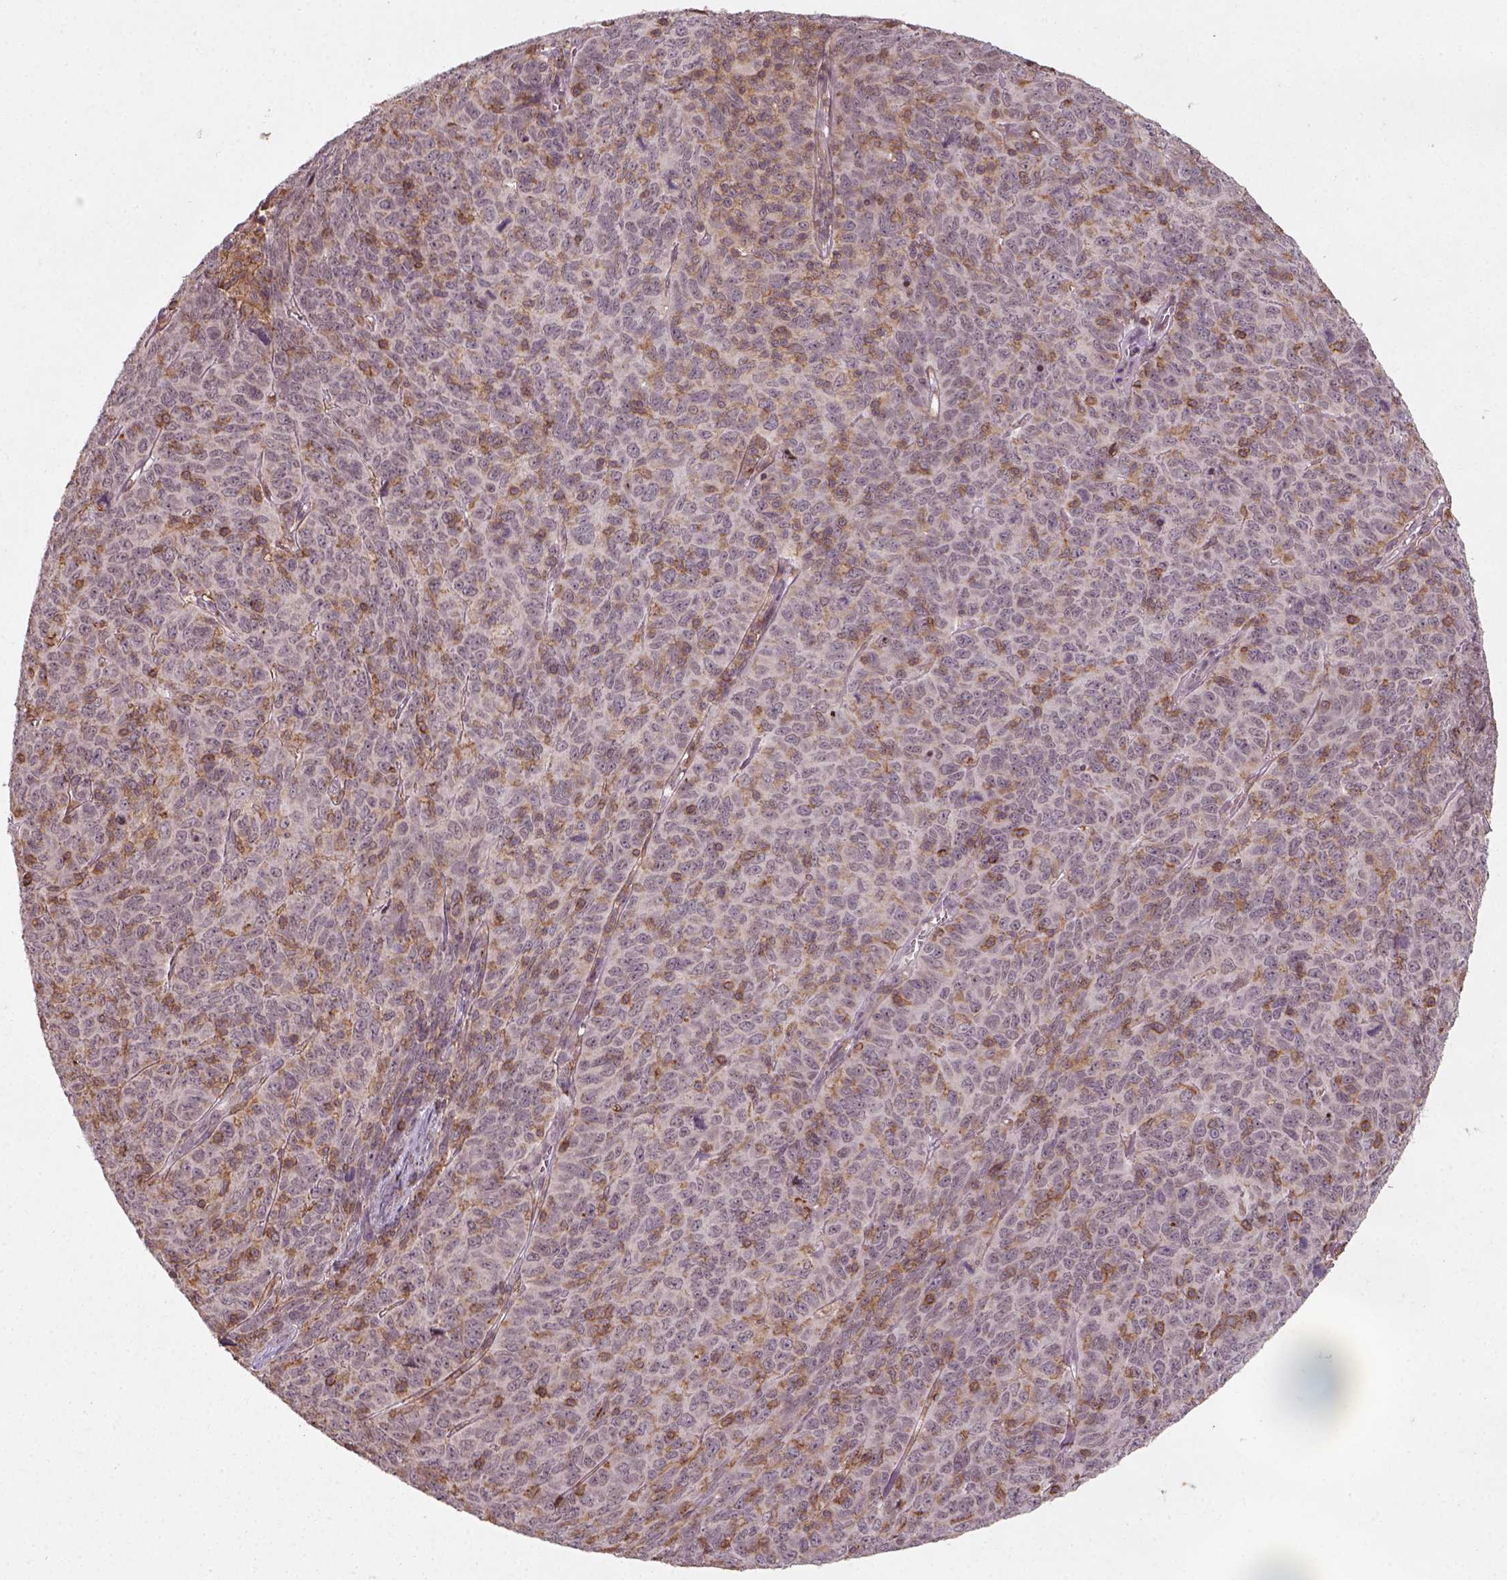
{"staining": {"intensity": "moderate", "quantity": "25%-75%", "location": "cytoplasmic/membranous"}, "tissue": "skin cancer", "cell_type": "Tumor cells", "image_type": "cancer", "snomed": [{"axis": "morphology", "description": "Squamous cell carcinoma, NOS"}, {"axis": "topography", "description": "Skin"}, {"axis": "topography", "description": "Anal"}], "caption": "Protein staining displays moderate cytoplasmic/membranous staining in about 25%-75% of tumor cells in squamous cell carcinoma (skin).", "gene": "CAMKK1", "patient": {"sex": "female", "age": 51}}